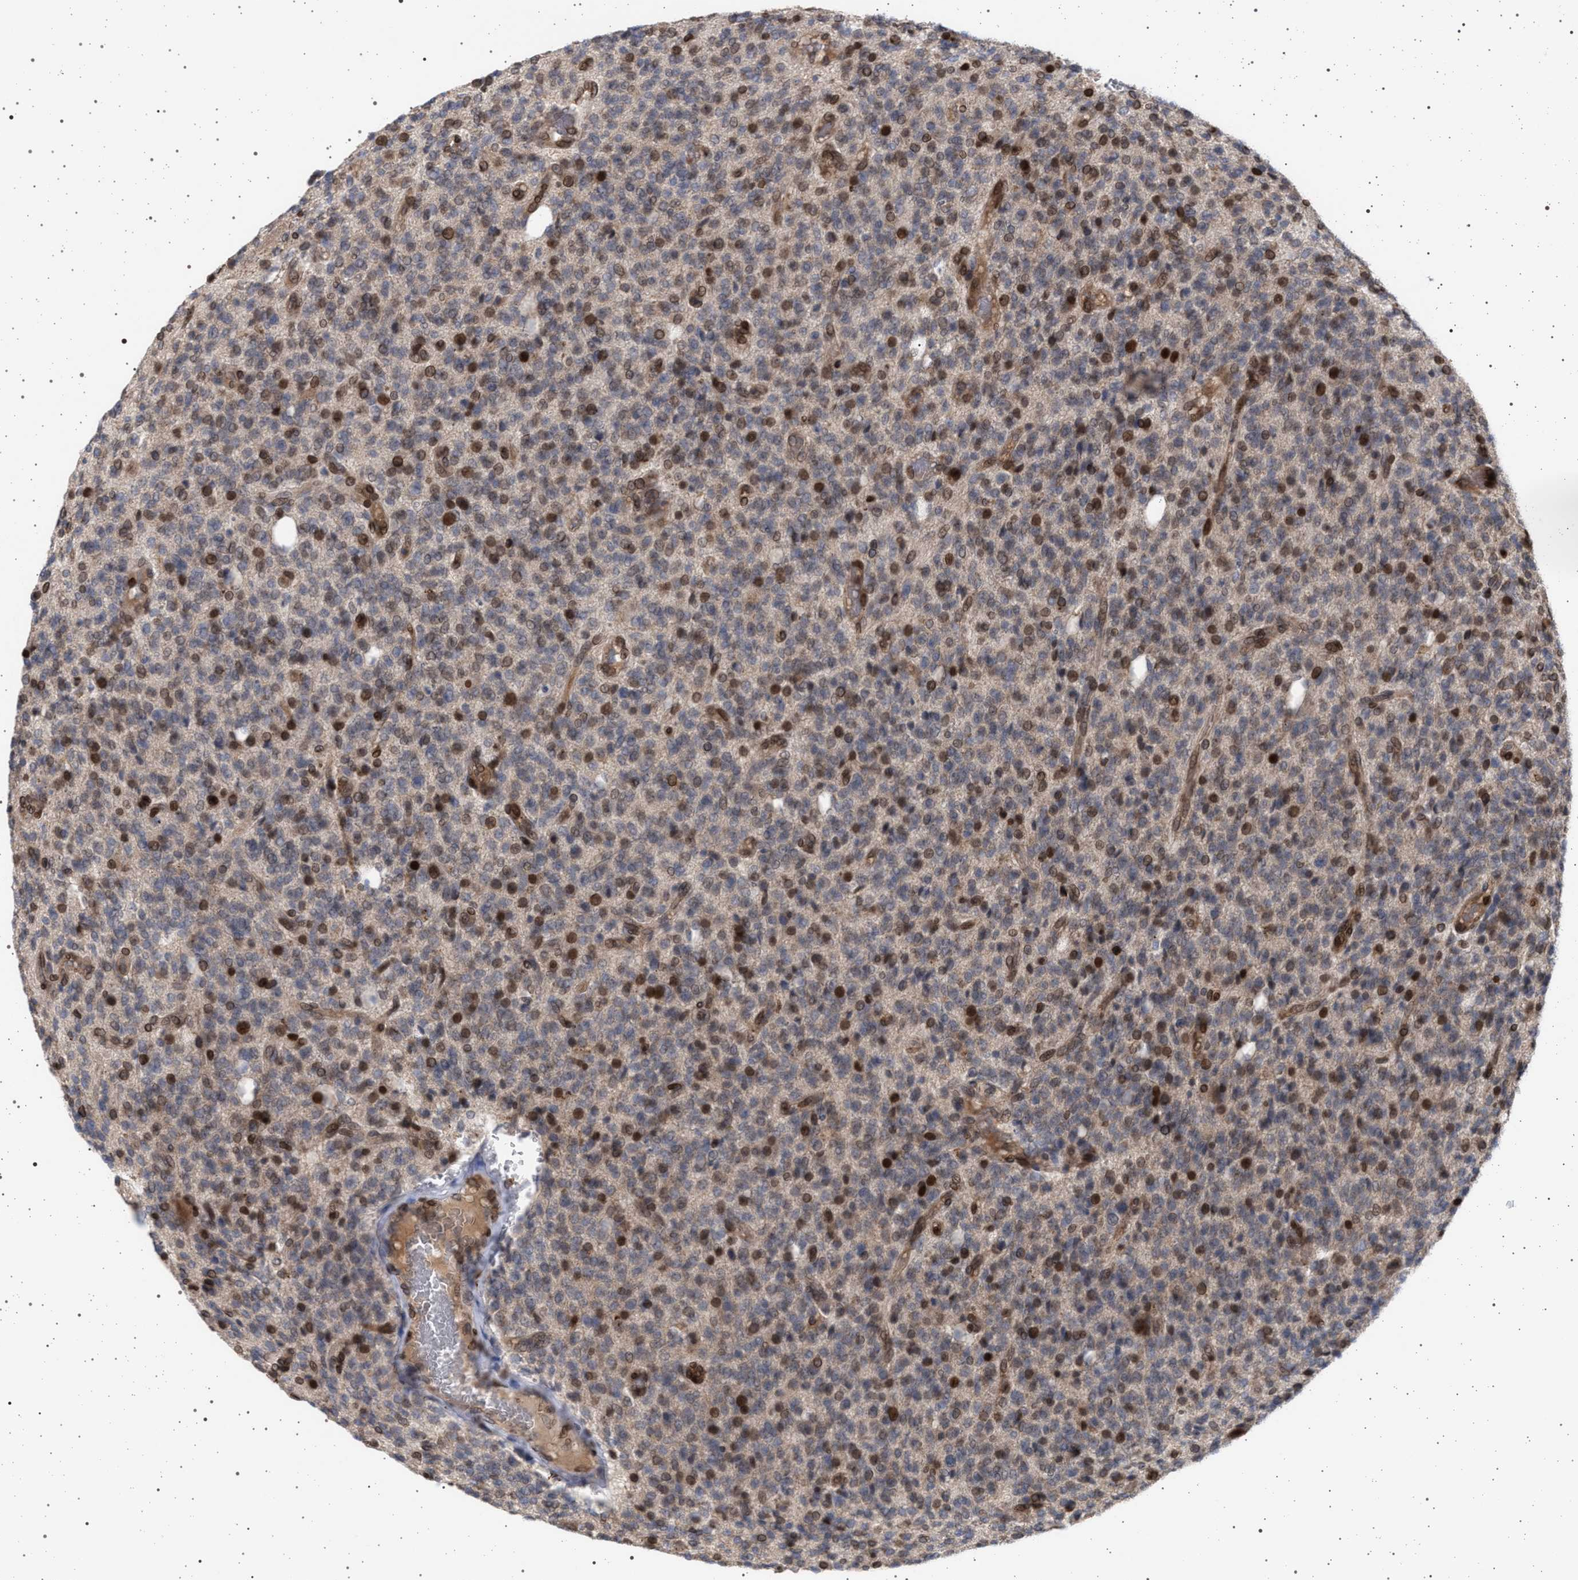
{"staining": {"intensity": "moderate", "quantity": "25%-75%", "location": "nuclear"}, "tissue": "glioma", "cell_type": "Tumor cells", "image_type": "cancer", "snomed": [{"axis": "morphology", "description": "Glioma, malignant, High grade"}, {"axis": "topography", "description": "Brain"}], "caption": "Brown immunohistochemical staining in human malignant glioma (high-grade) shows moderate nuclear positivity in about 25%-75% of tumor cells.", "gene": "ING2", "patient": {"sex": "male", "age": 34}}